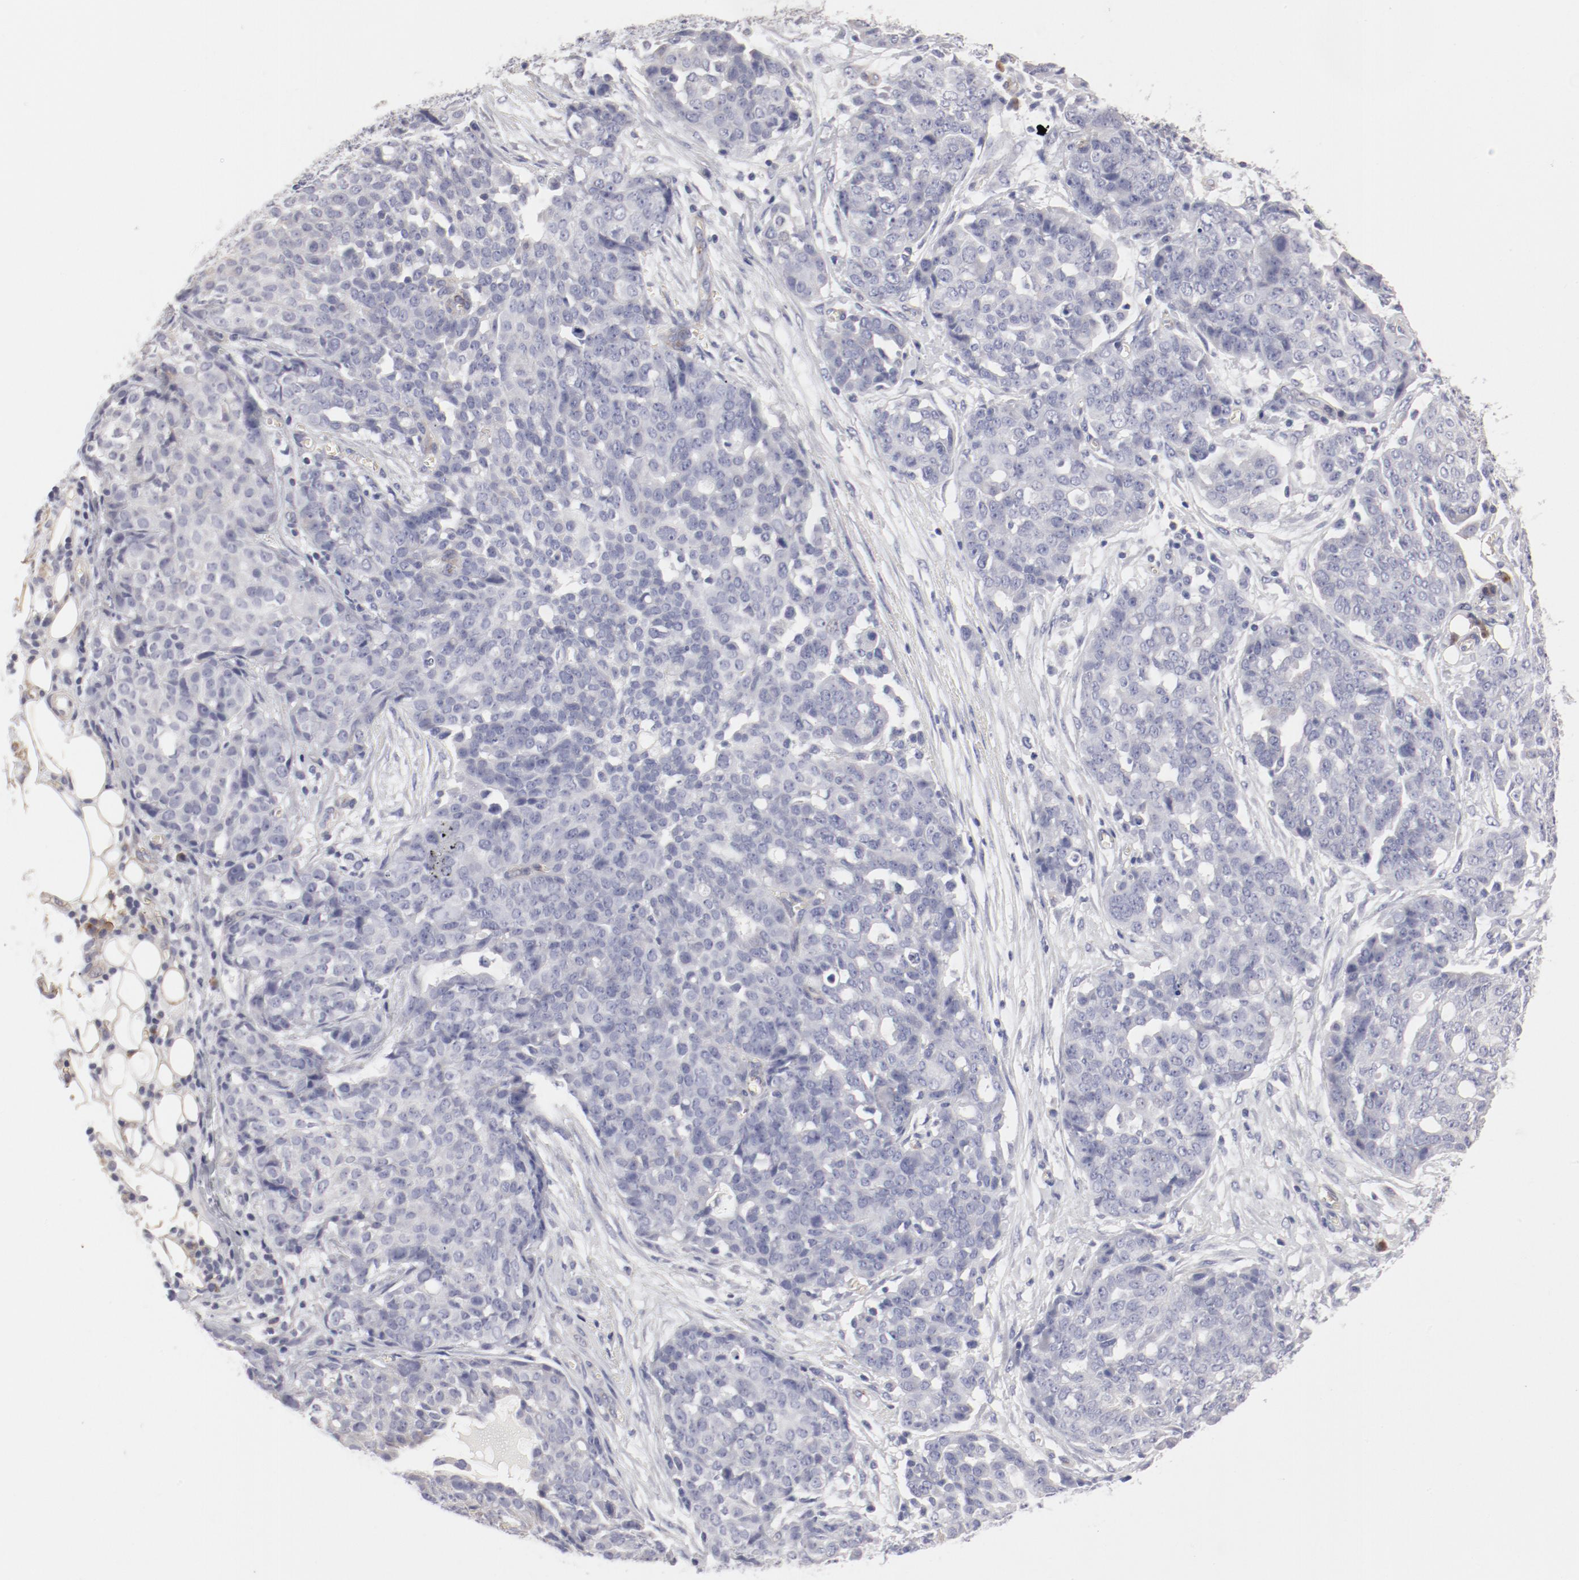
{"staining": {"intensity": "negative", "quantity": "none", "location": "none"}, "tissue": "ovarian cancer", "cell_type": "Tumor cells", "image_type": "cancer", "snomed": [{"axis": "morphology", "description": "Cystadenocarcinoma, serous, NOS"}, {"axis": "topography", "description": "Soft tissue"}, {"axis": "topography", "description": "Ovary"}], "caption": "An IHC photomicrograph of ovarian cancer (serous cystadenocarcinoma) is shown. There is no staining in tumor cells of ovarian cancer (serous cystadenocarcinoma).", "gene": "LAX1", "patient": {"sex": "female", "age": 57}}